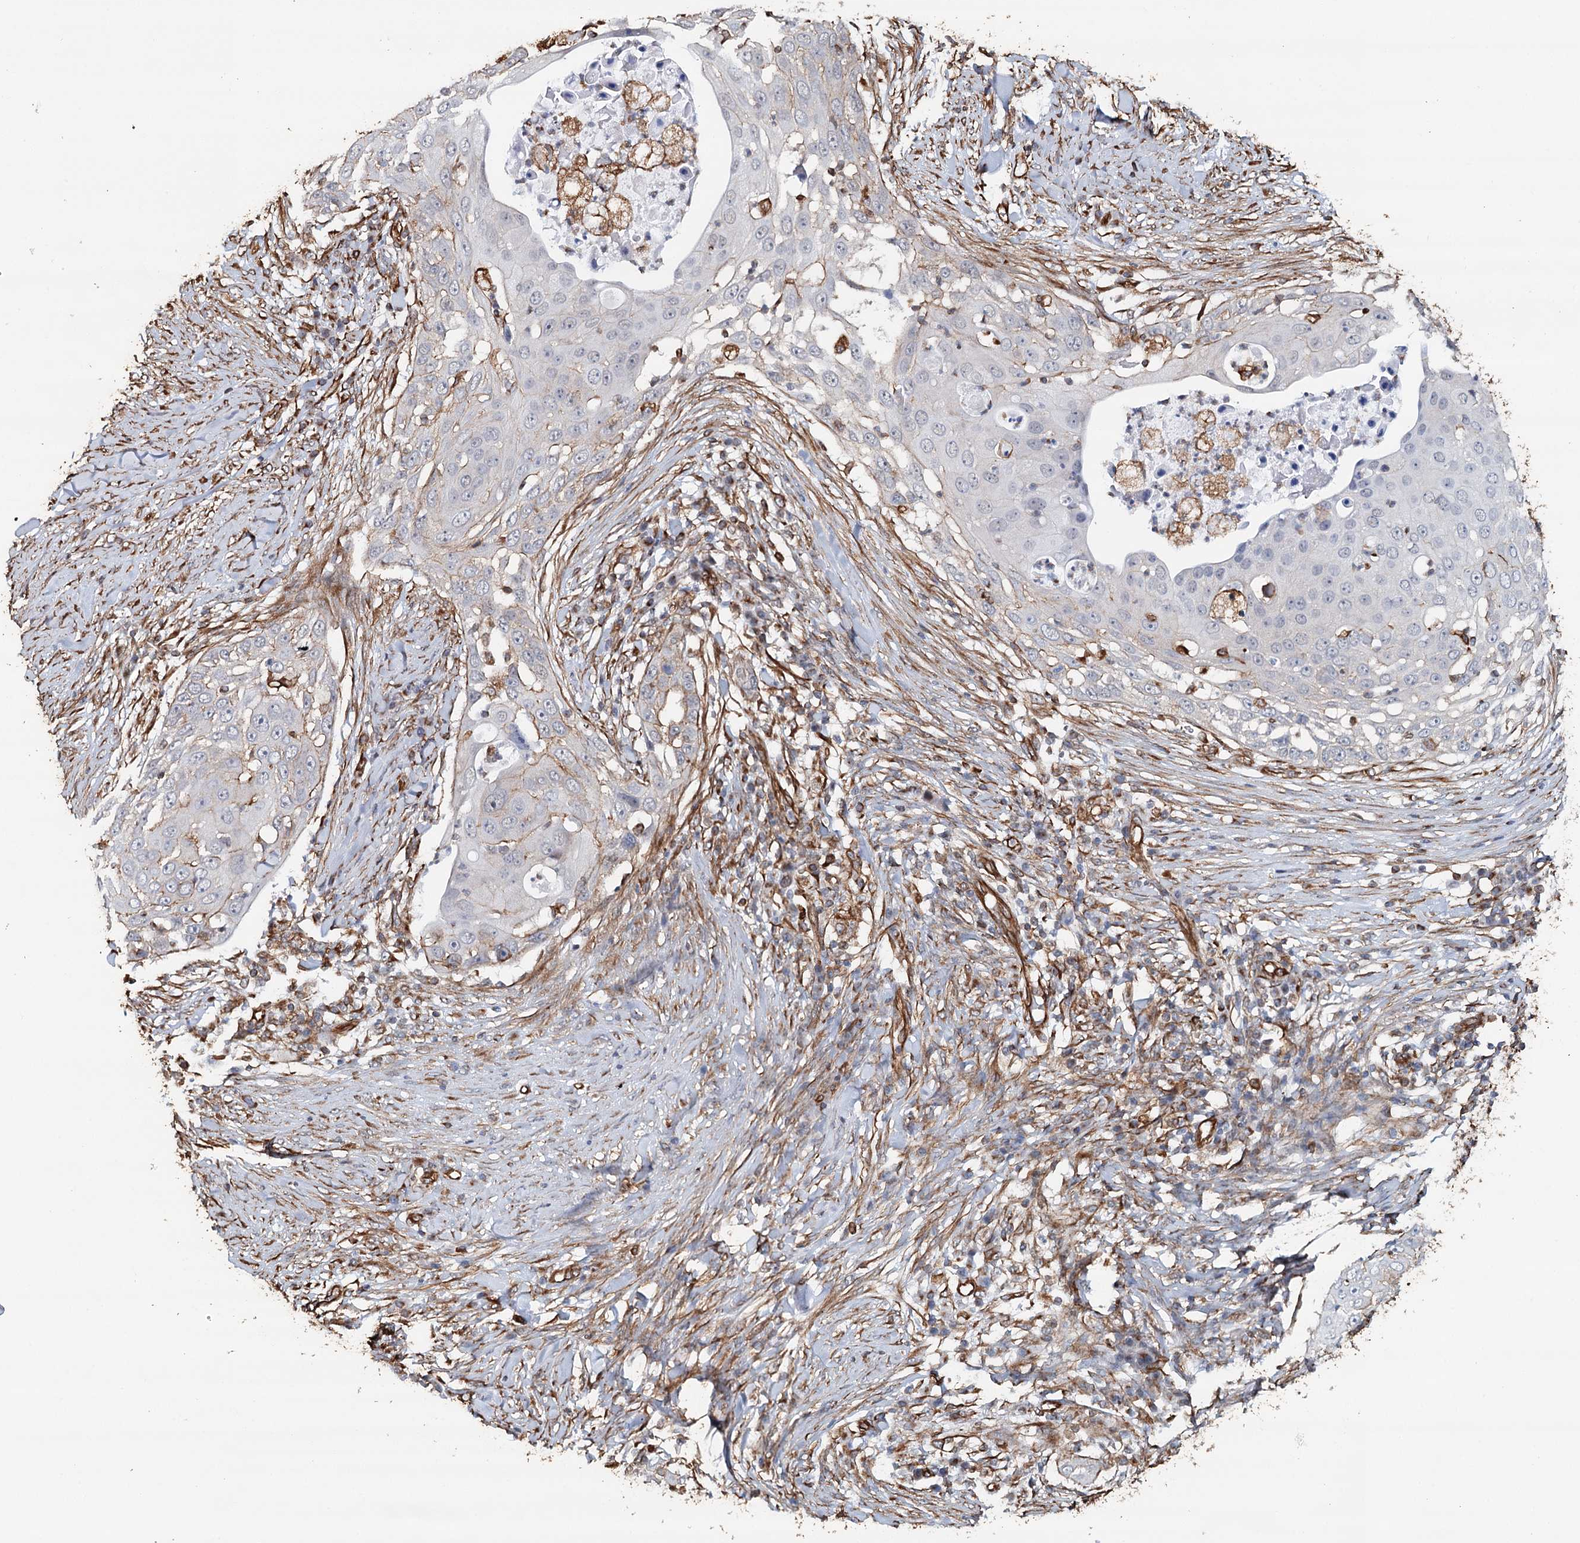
{"staining": {"intensity": "negative", "quantity": "none", "location": "none"}, "tissue": "skin cancer", "cell_type": "Tumor cells", "image_type": "cancer", "snomed": [{"axis": "morphology", "description": "Squamous cell carcinoma, NOS"}, {"axis": "topography", "description": "Skin"}], "caption": "Tumor cells are negative for brown protein staining in skin cancer (squamous cell carcinoma). Nuclei are stained in blue.", "gene": "SYNPO", "patient": {"sex": "female", "age": 44}}